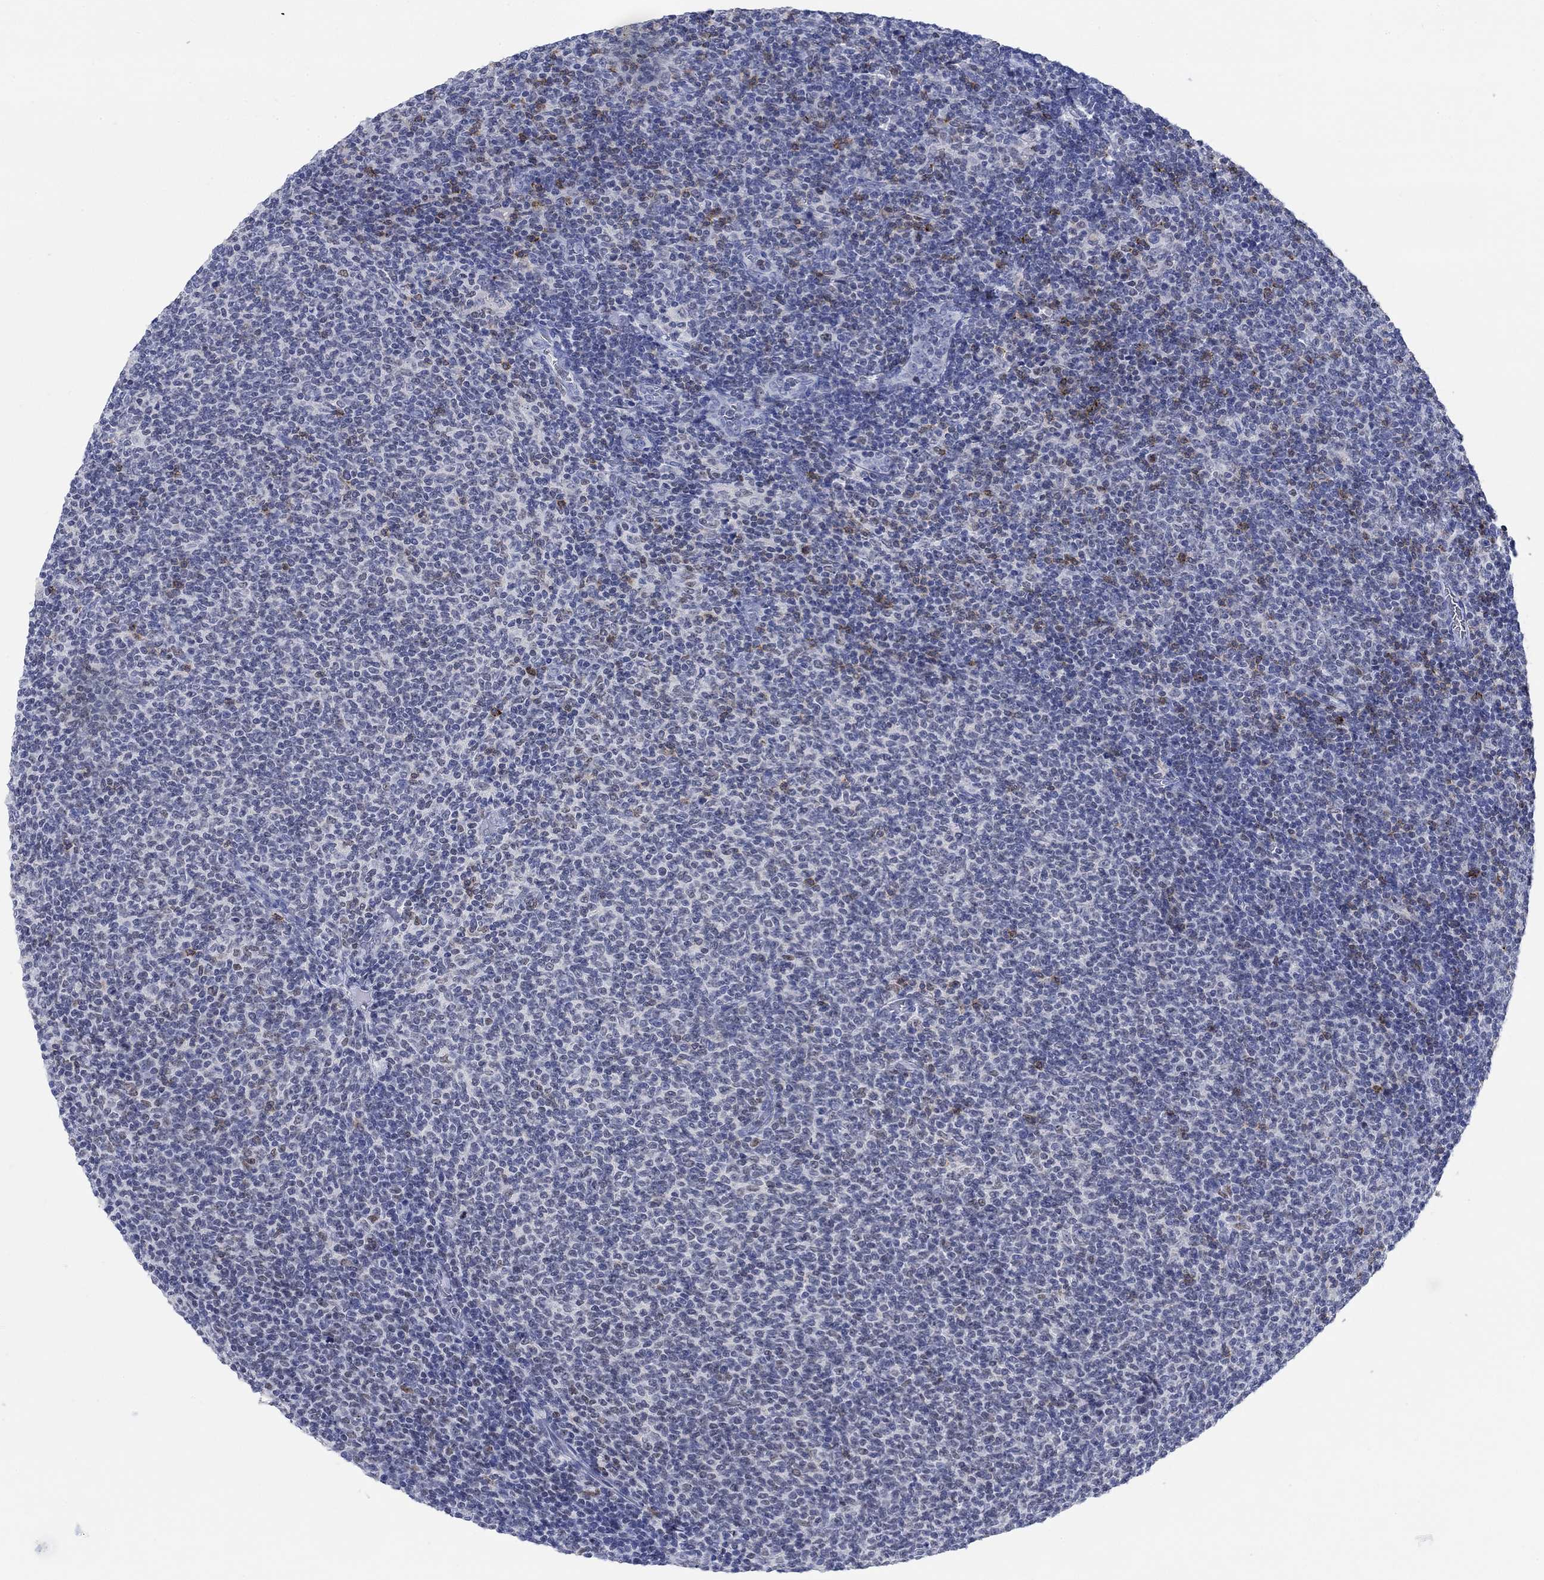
{"staining": {"intensity": "negative", "quantity": "none", "location": "none"}, "tissue": "lymphoma", "cell_type": "Tumor cells", "image_type": "cancer", "snomed": [{"axis": "morphology", "description": "Malignant lymphoma, non-Hodgkin's type, Low grade"}, {"axis": "topography", "description": "Lymph node"}], "caption": "Immunohistochemistry (IHC) of low-grade malignant lymphoma, non-Hodgkin's type demonstrates no staining in tumor cells.", "gene": "PPP1R17", "patient": {"sex": "male", "age": 52}}